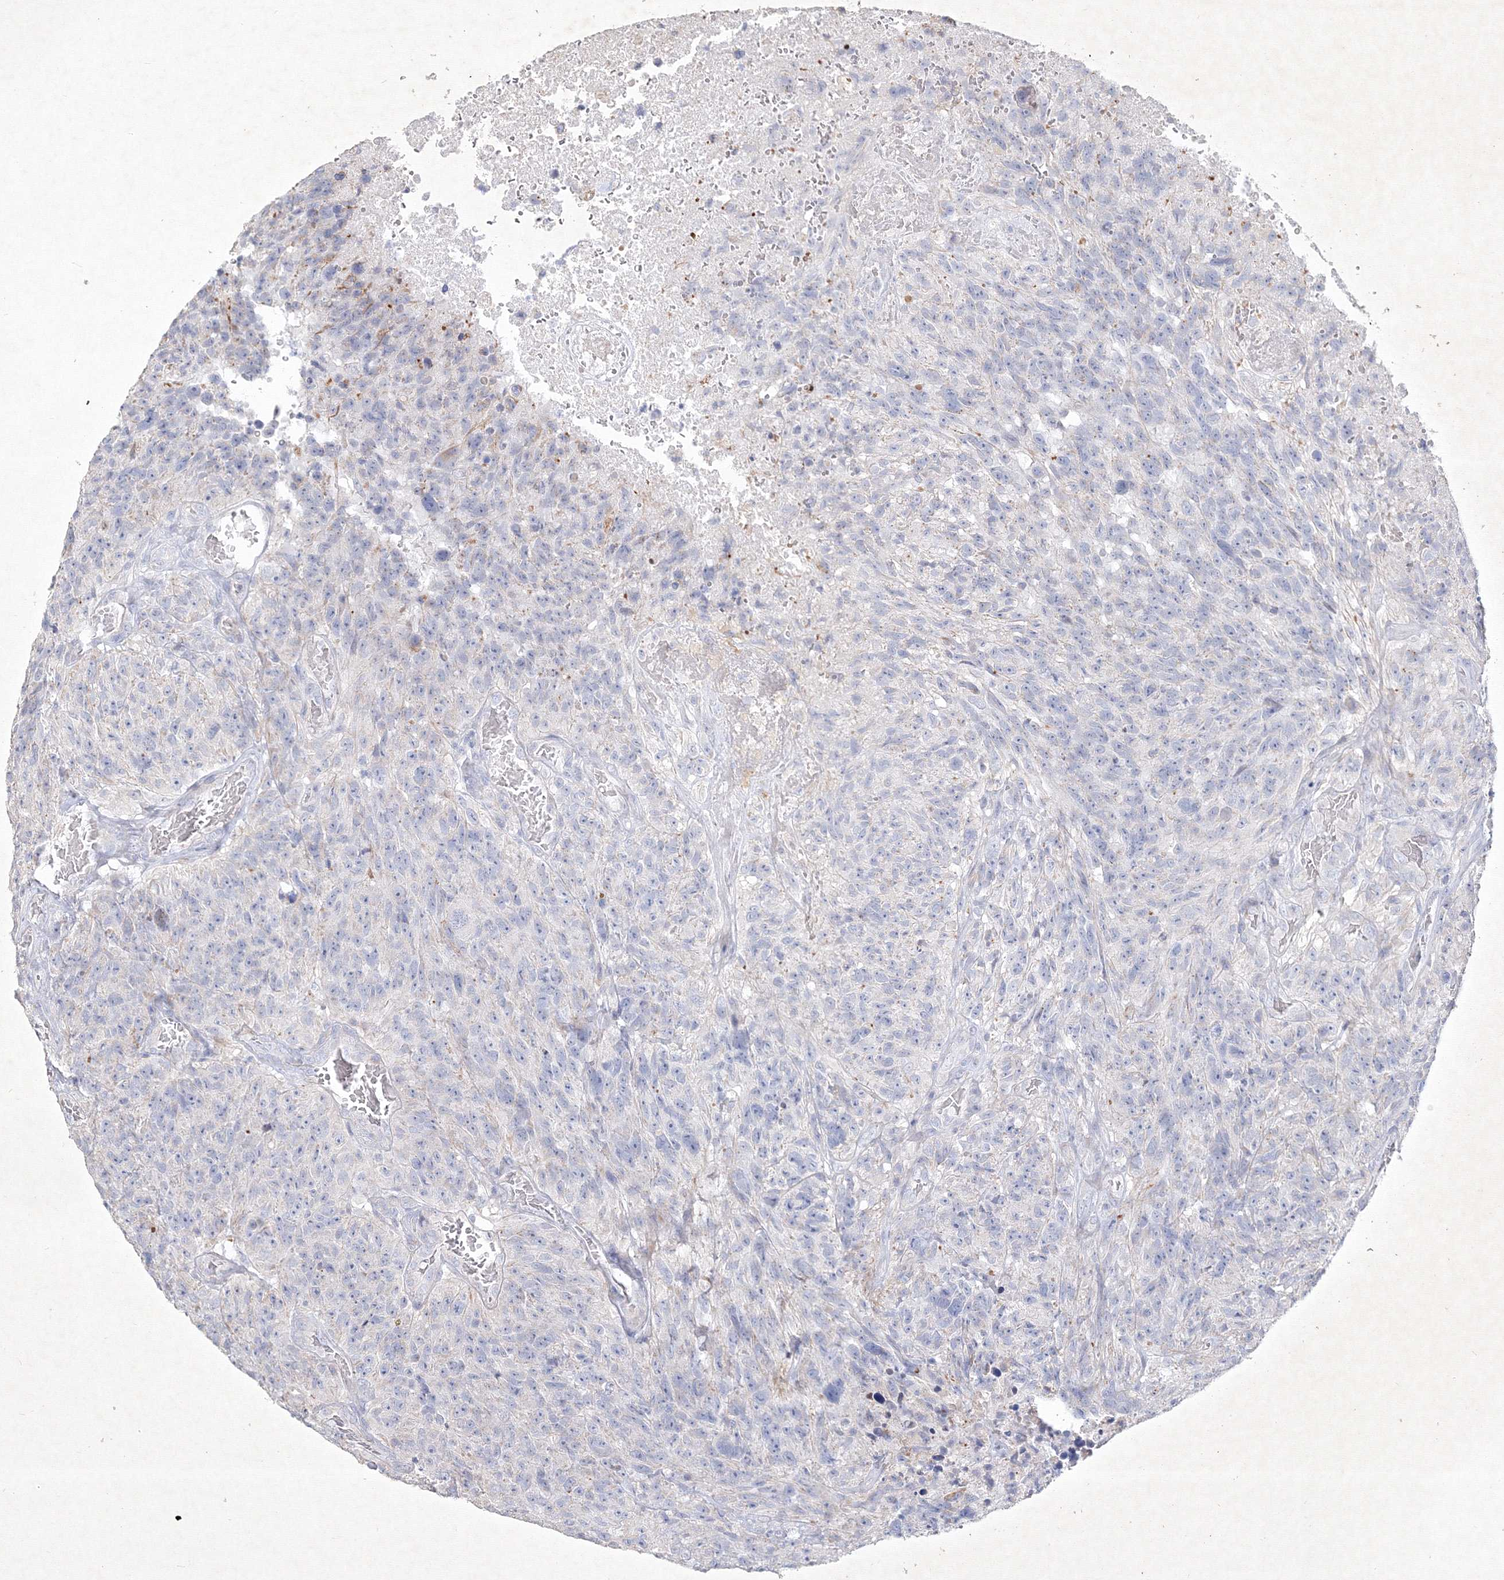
{"staining": {"intensity": "negative", "quantity": "none", "location": "none"}, "tissue": "glioma", "cell_type": "Tumor cells", "image_type": "cancer", "snomed": [{"axis": "morphology", "description": "Glioma, malignant, High grade"}, {"axis": "topography", "description": "Brain"}], "caption": "Glioma was stained to show a protein in brown. There is no significant expression in tumor cells.", "gene": "CXXC4", "patient": {"sex": "male", "age": 69}}